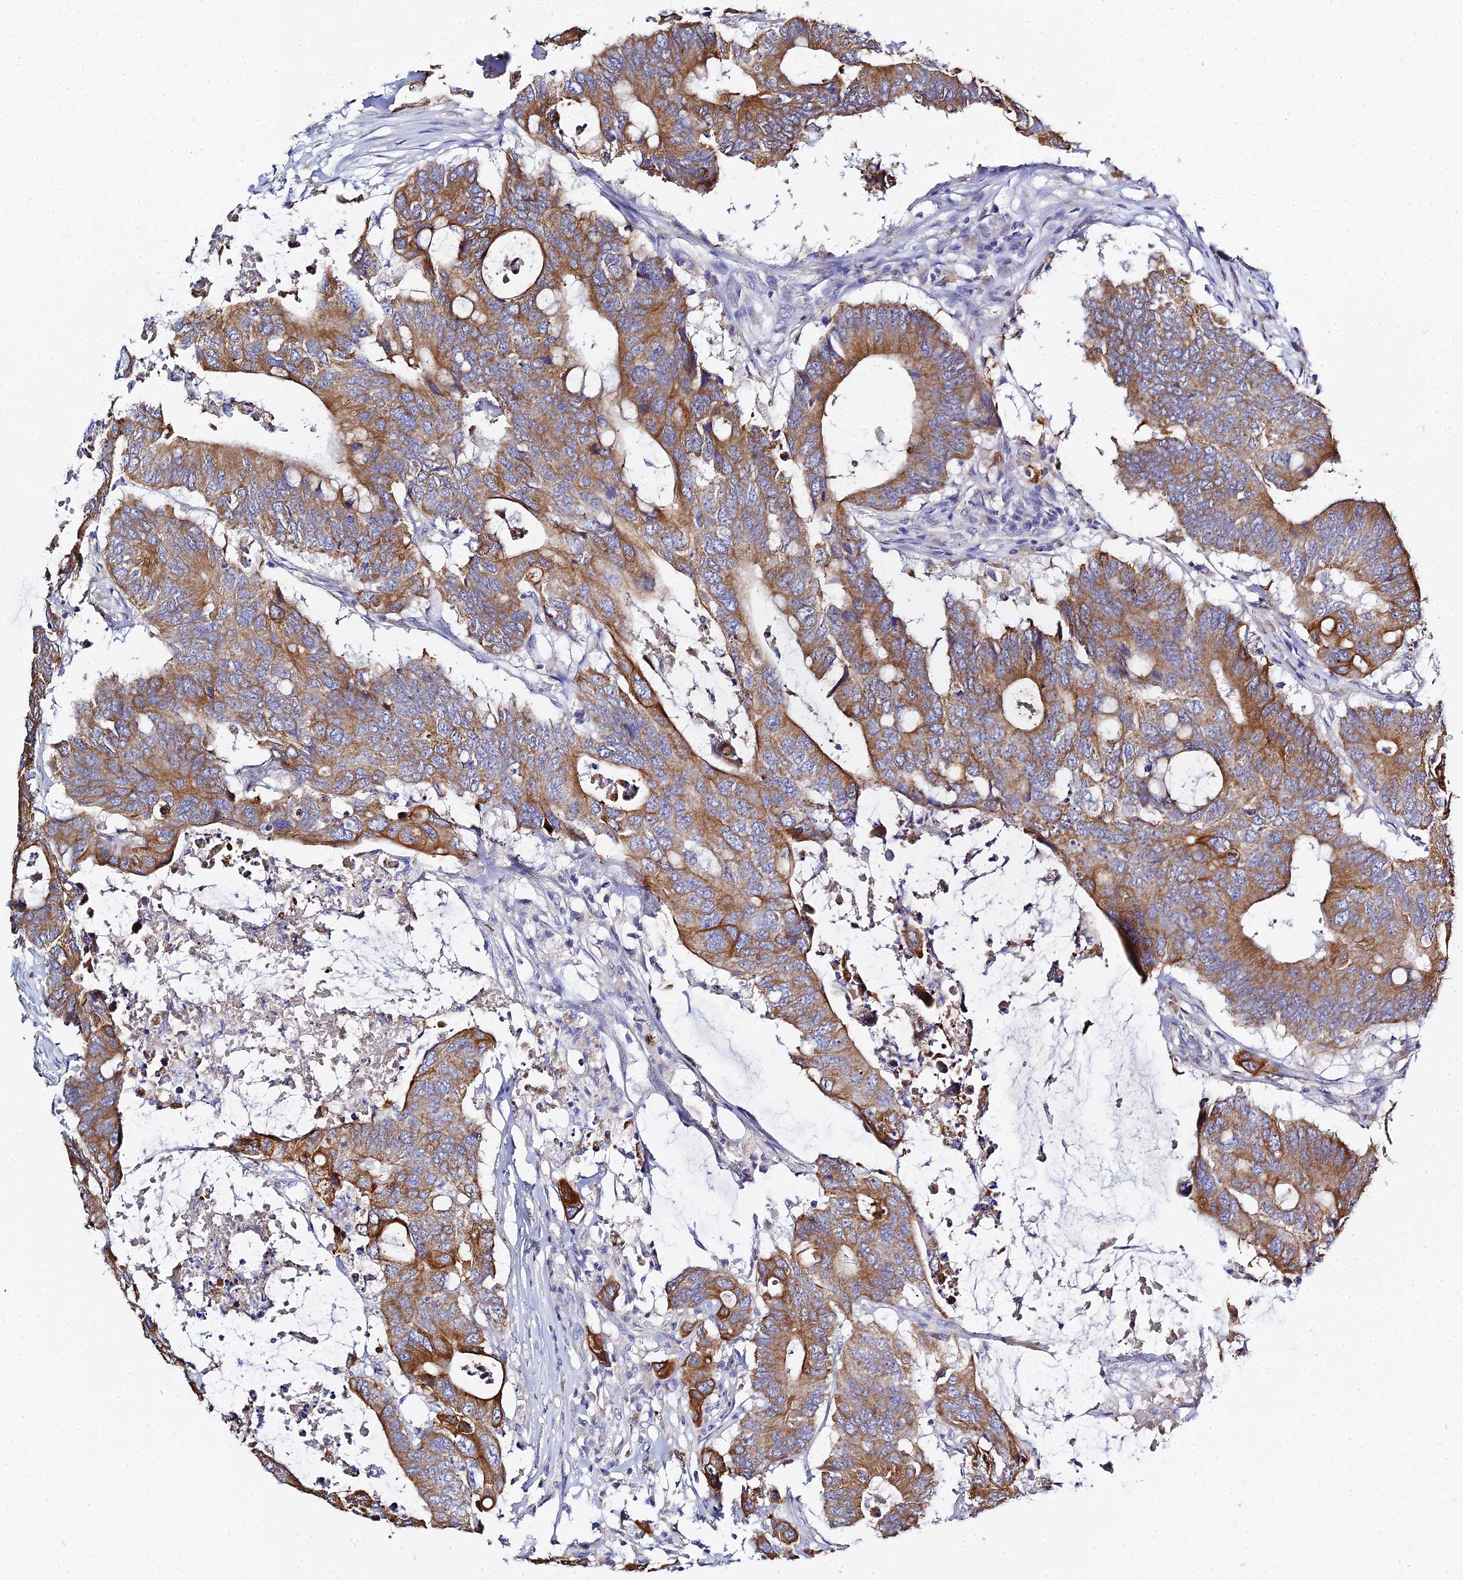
{"staining": {"intensity": "moderate", "quantity": ">75%", "location": "cytoplasmic/membranous"}, "tissue": "colorectal cancer", "cell_type": "Tumor cells", "image_type": "cancer", "snomed": [{"axis": "morphology", "description": "Adenocarcinoma, NOS"}, {"axis": "topography", "description": "Colon"}], "caption": "IHC (DAB) staining of colorectal cancer (adenocarcinoma) reveals moderate cytoplasmic/membranous protein staining in approximately >75% of tumor cells.", "gene": "ZXDA", "patient": {"sex": "male", "age": 71}}